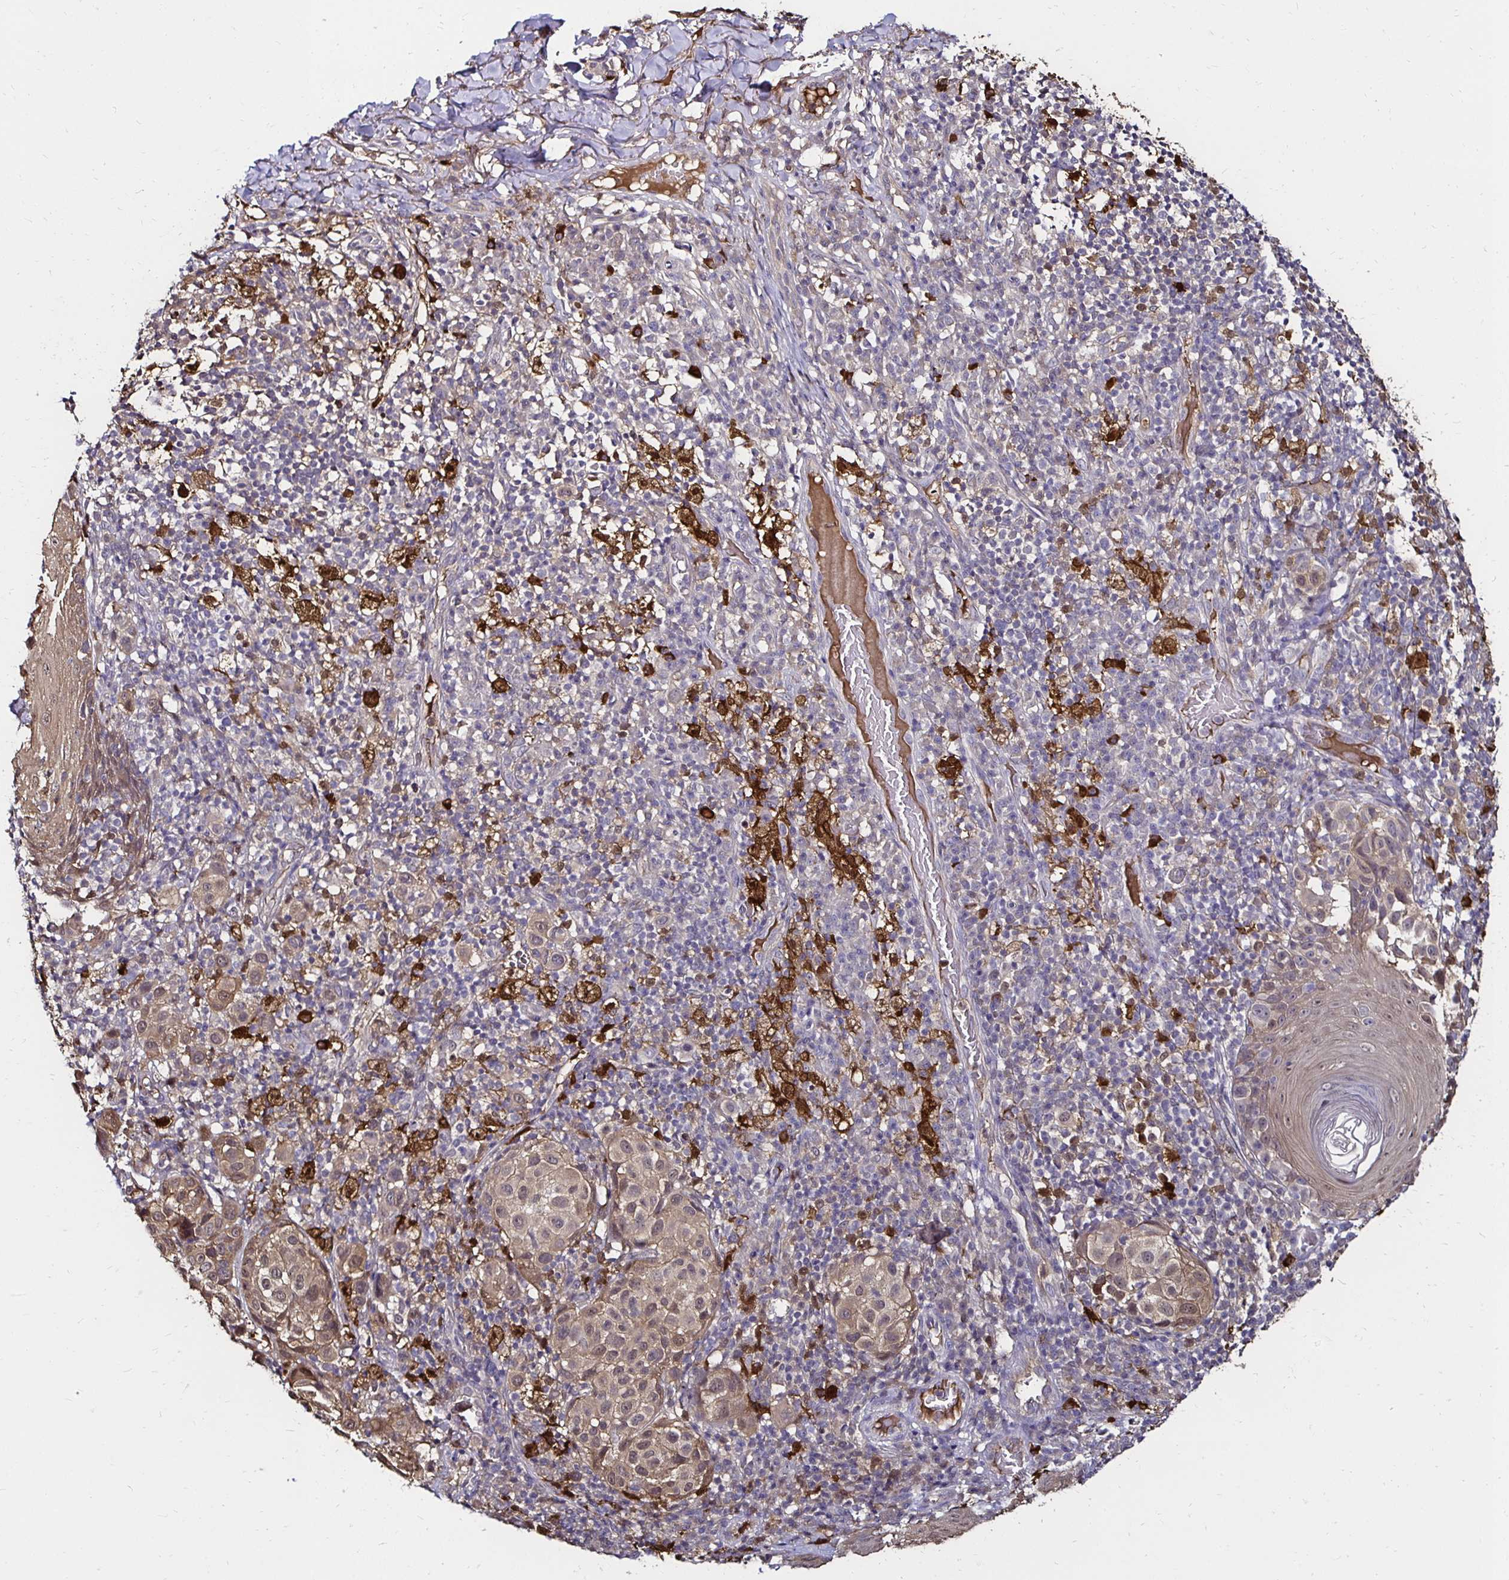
{"staining": {"intensity": "weak", "quantity": "25%-75%", "location": "cytoplasmic/membranous,nuclear"}, "tissue": "melanoma", "cell_type": "Tumor cells", "image_type": "cancer", "snomed": [{"axis": "morphology", "description": "Malignant melanoma, NOS"}, {"axis": "topography", "description": "Skin"}], "caption": "Immunohistochemical staining of malignant melanoma displays low levels of weak cytoplasmic/membranous and nuclear protein staining in approximately 25%-75% of tumor cells.", "gene": "TXN", "patient": {"sex": "male", "age": 38}}